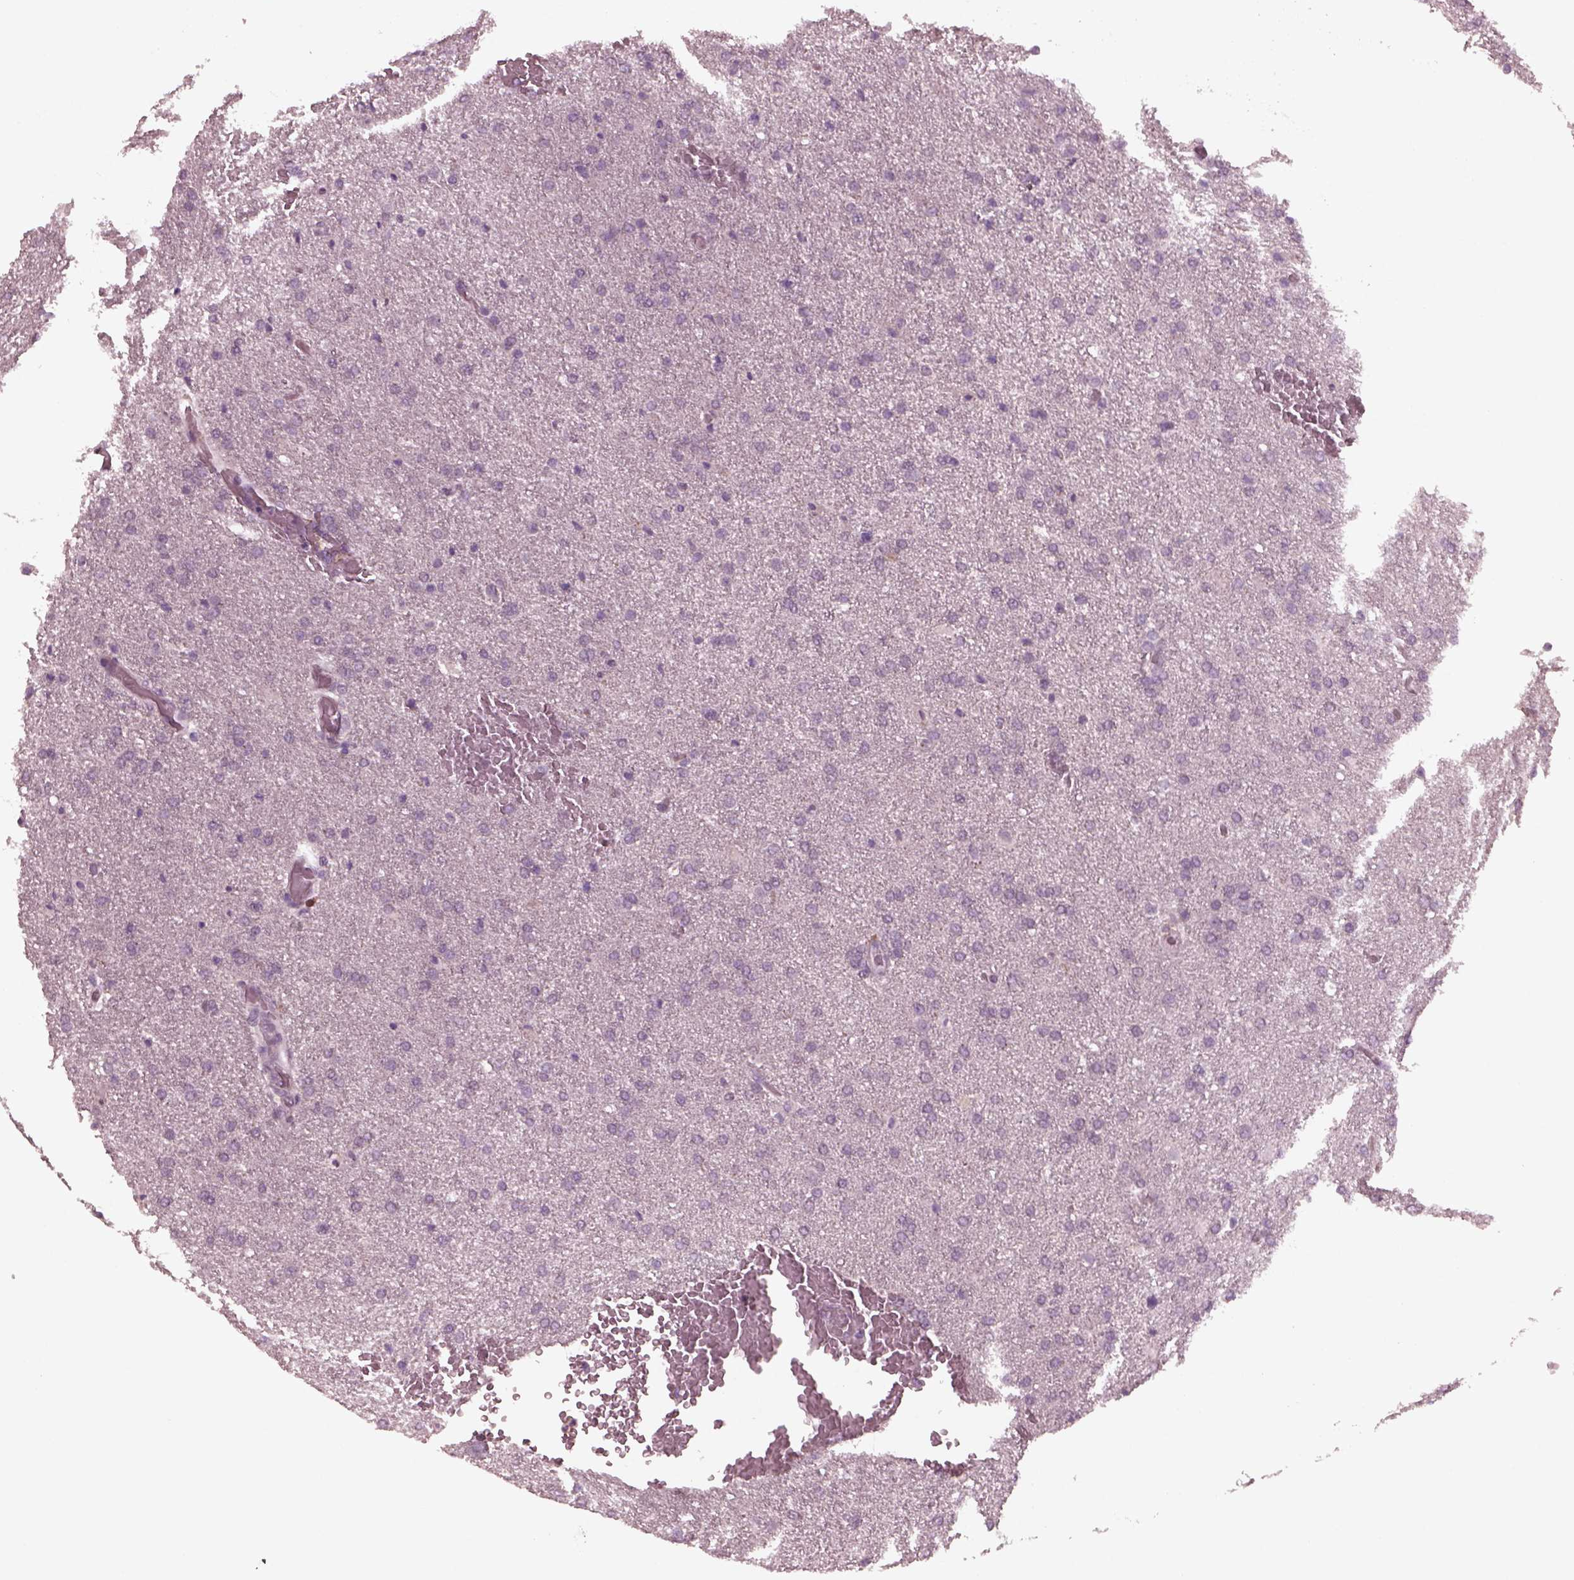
{"staining": {"intensity": "negative", "quantity": "none", "location": "none"}, "tissue": "glioma", "cell_type": "Tumor cells", "image_type": "cancer", "snomed": [{"axis": "morphology", "description": "Glioma, malignant, High grade"}, {"axis": "topography", "description": "Brain"}], "caption": "Tumor cells are negative for protein expression in human malignant glioma (high-grade).", "gene": "YY2", "patient": {"sex": "male", "age": 68}}